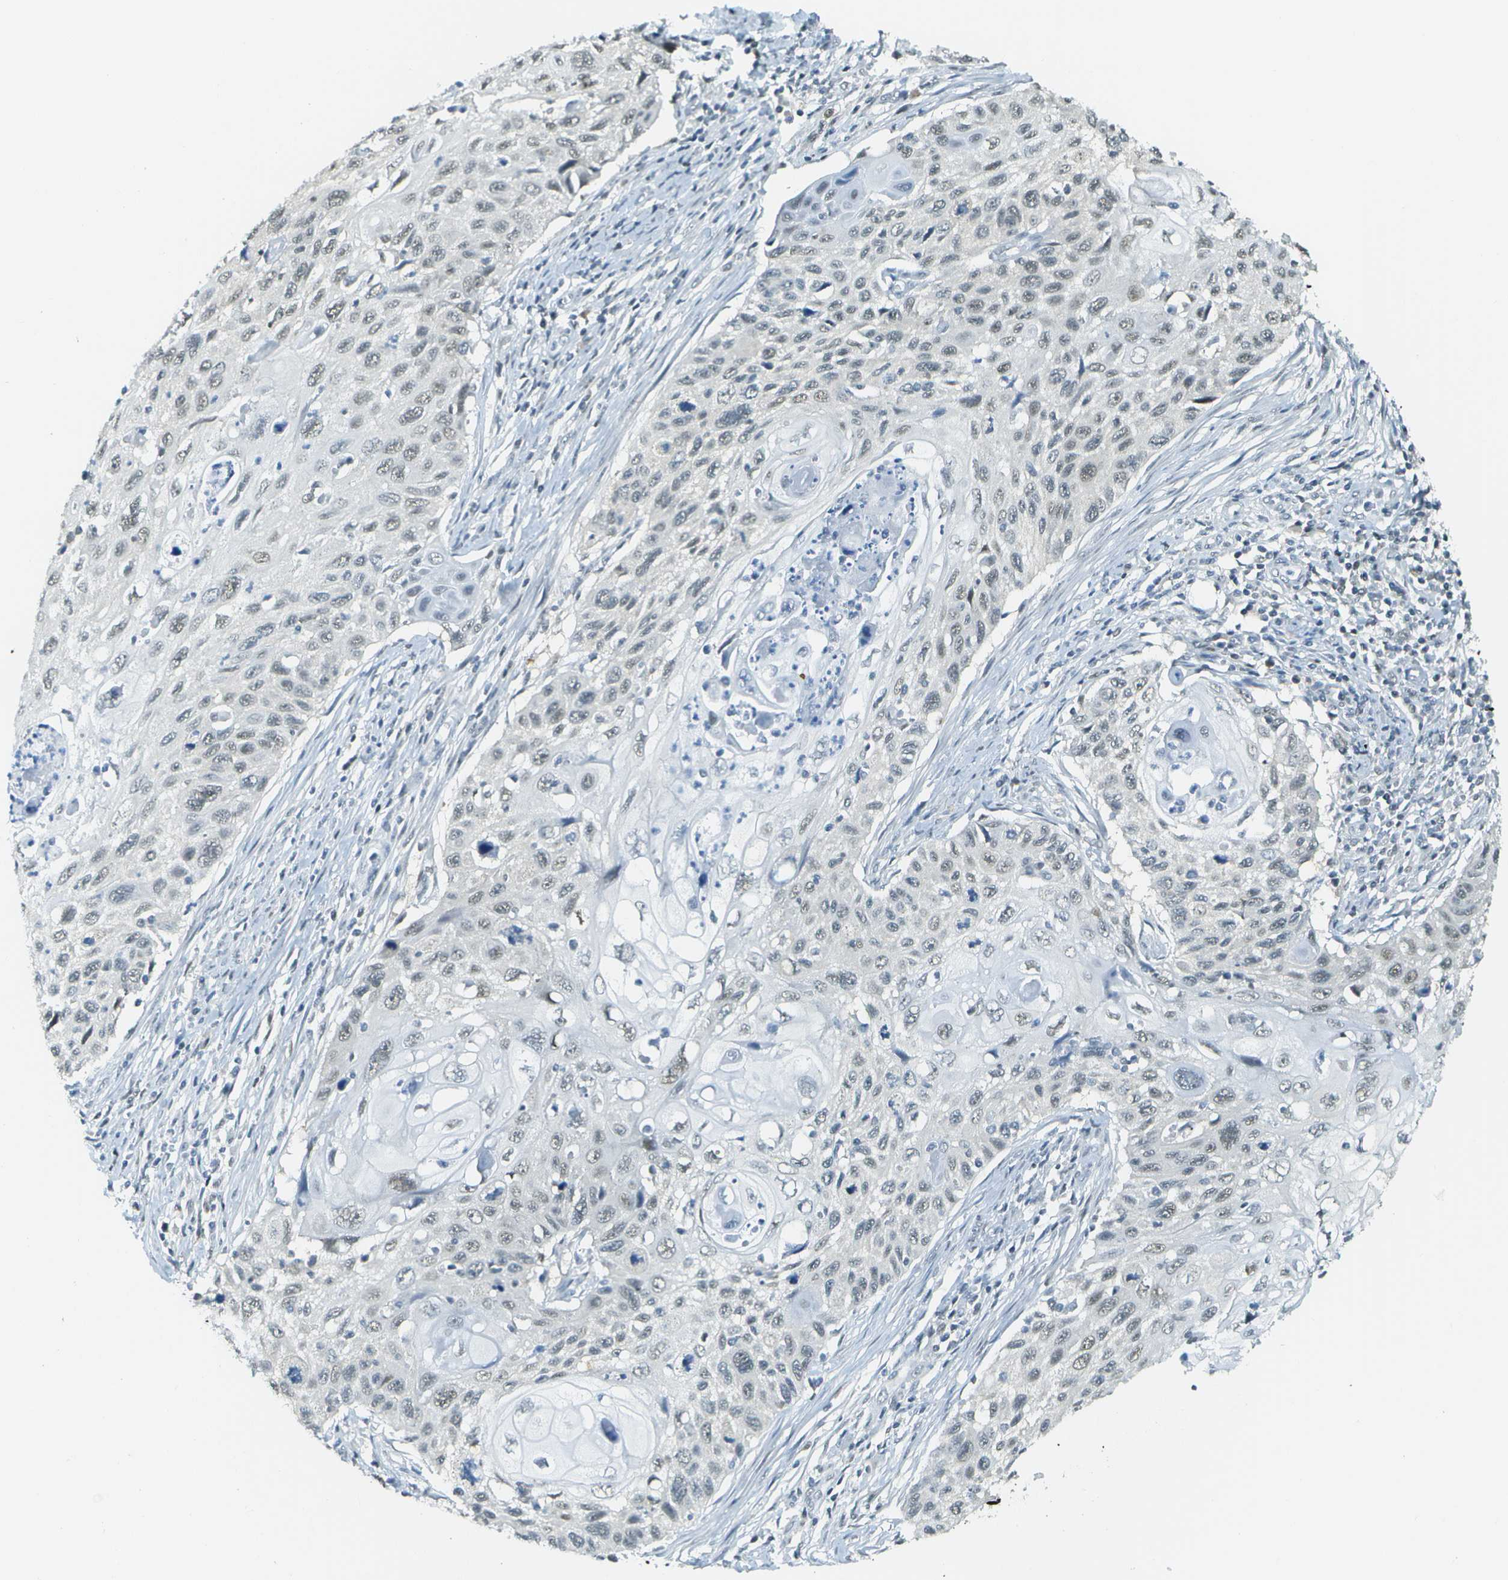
{"staining": {"intensity": "weak", "quantity": "<25%", "location": "nuclear"}, "tissue": "cervical cancer", "cell_type": "Tumor cells", "image_type": "cancer", "snomed": [{"axis": "morphology", "description": "Squamous cell carcinoma, NOS"}, {"axis": "topography", "description": "Cervix"}], "caption": "Cervical squamous cell carcinoma stained for a protein using IHC displays no expression tumor cells.", "gene": "NEK11", "patient": {"sex": "female", "age": 70}}